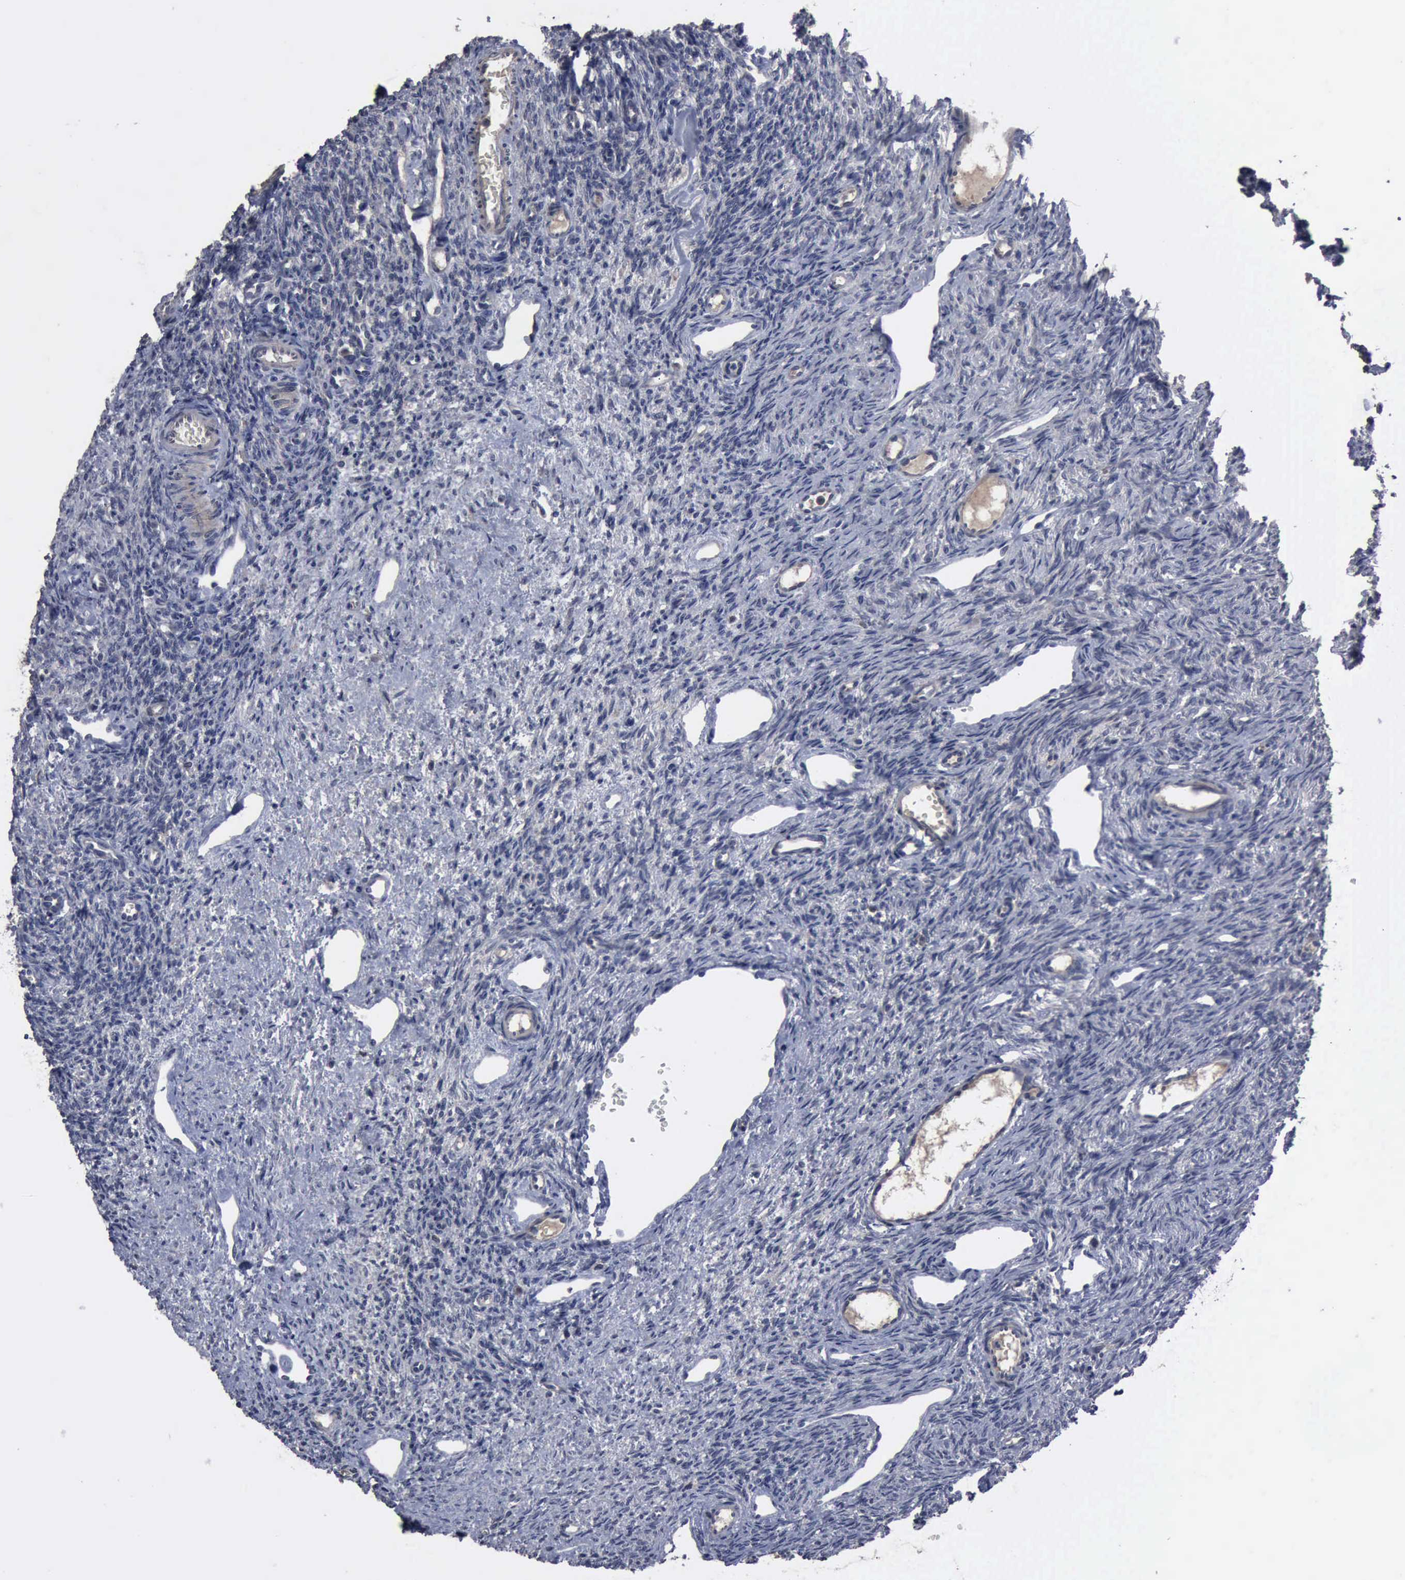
{"staining": {"intensity": "negative", "quantity": "none", "location": "none"}, "tissue": "ovary", "cell_type": "Follicle cells", "image_type": "normal", "snomed": [{"axis": "morphology", "description": "Normal tissue, NOS"}, {"axis": "topography", "description": "Ovary"}], "caption": "This micrograph is of normal ovary stained with immunohistochemistry (IHC) to label a protein in brown with the nuclei are counter-stained blue. There is no staining in follicle cells.", "gene": "MYO18B", "patient": {"sex": "female", "age": 33}}